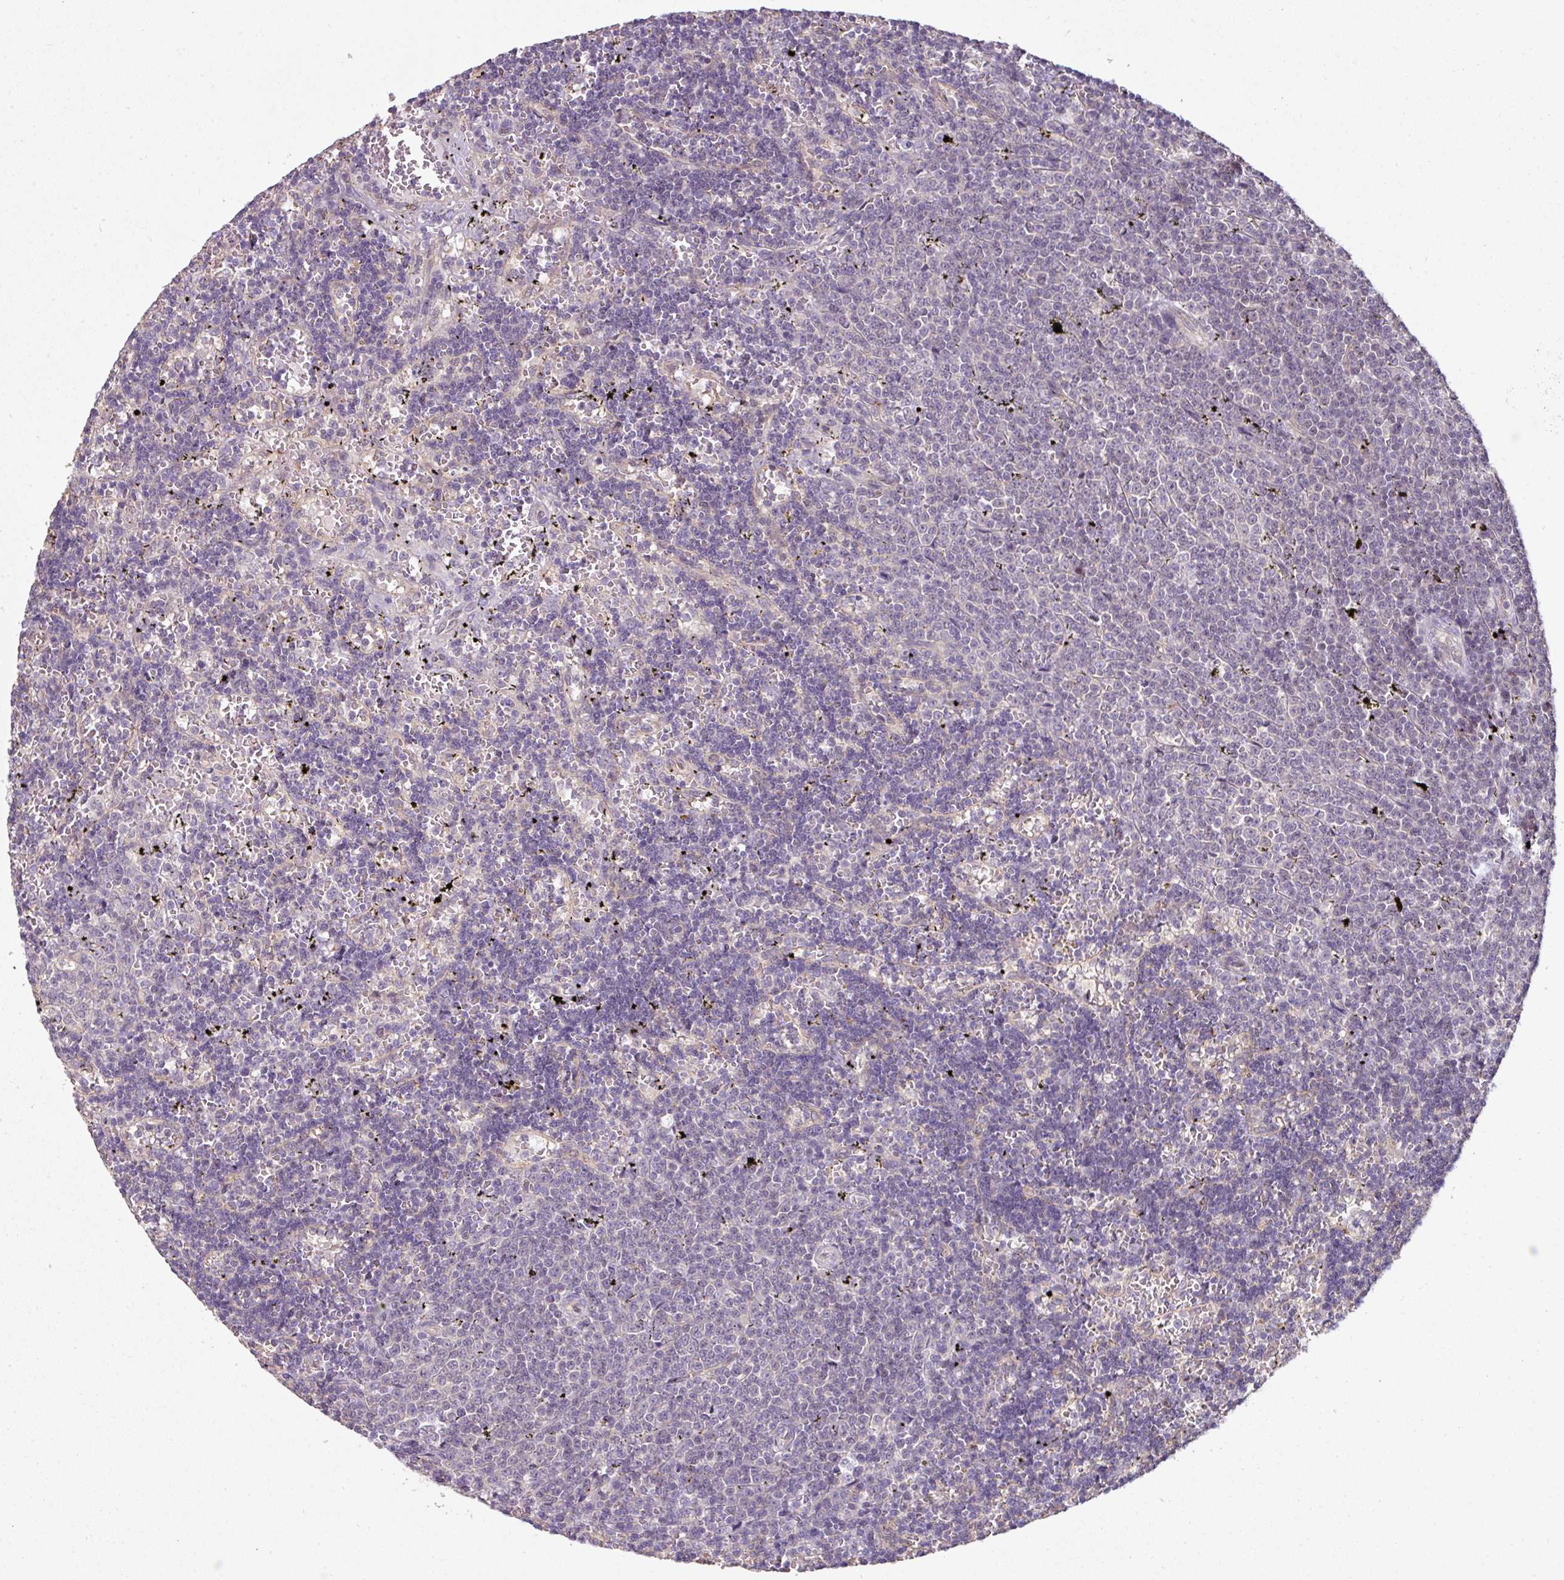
{"staining": {"intensity": "negative", "quantity": "none", "location": "none"}, "tissue": "lymphoma", "cell_type": "Tumor cells", "image_type": "cancer", "snomed": [{"axis": "morphology", "description": "Malignant lymphoma, non-Hodgkin's type, Low grade"}, {"axis": "topography", "description": "Spleen"}], "caption": "This is a micrograph of immunohistochemistry (IHC) staining of low-grade malignant lymphoma, non-Hodgkin's type, which shows no expression in tumor cells.", "gene": "C19orf33", "patient": {"sex": "male", "age": 60}}